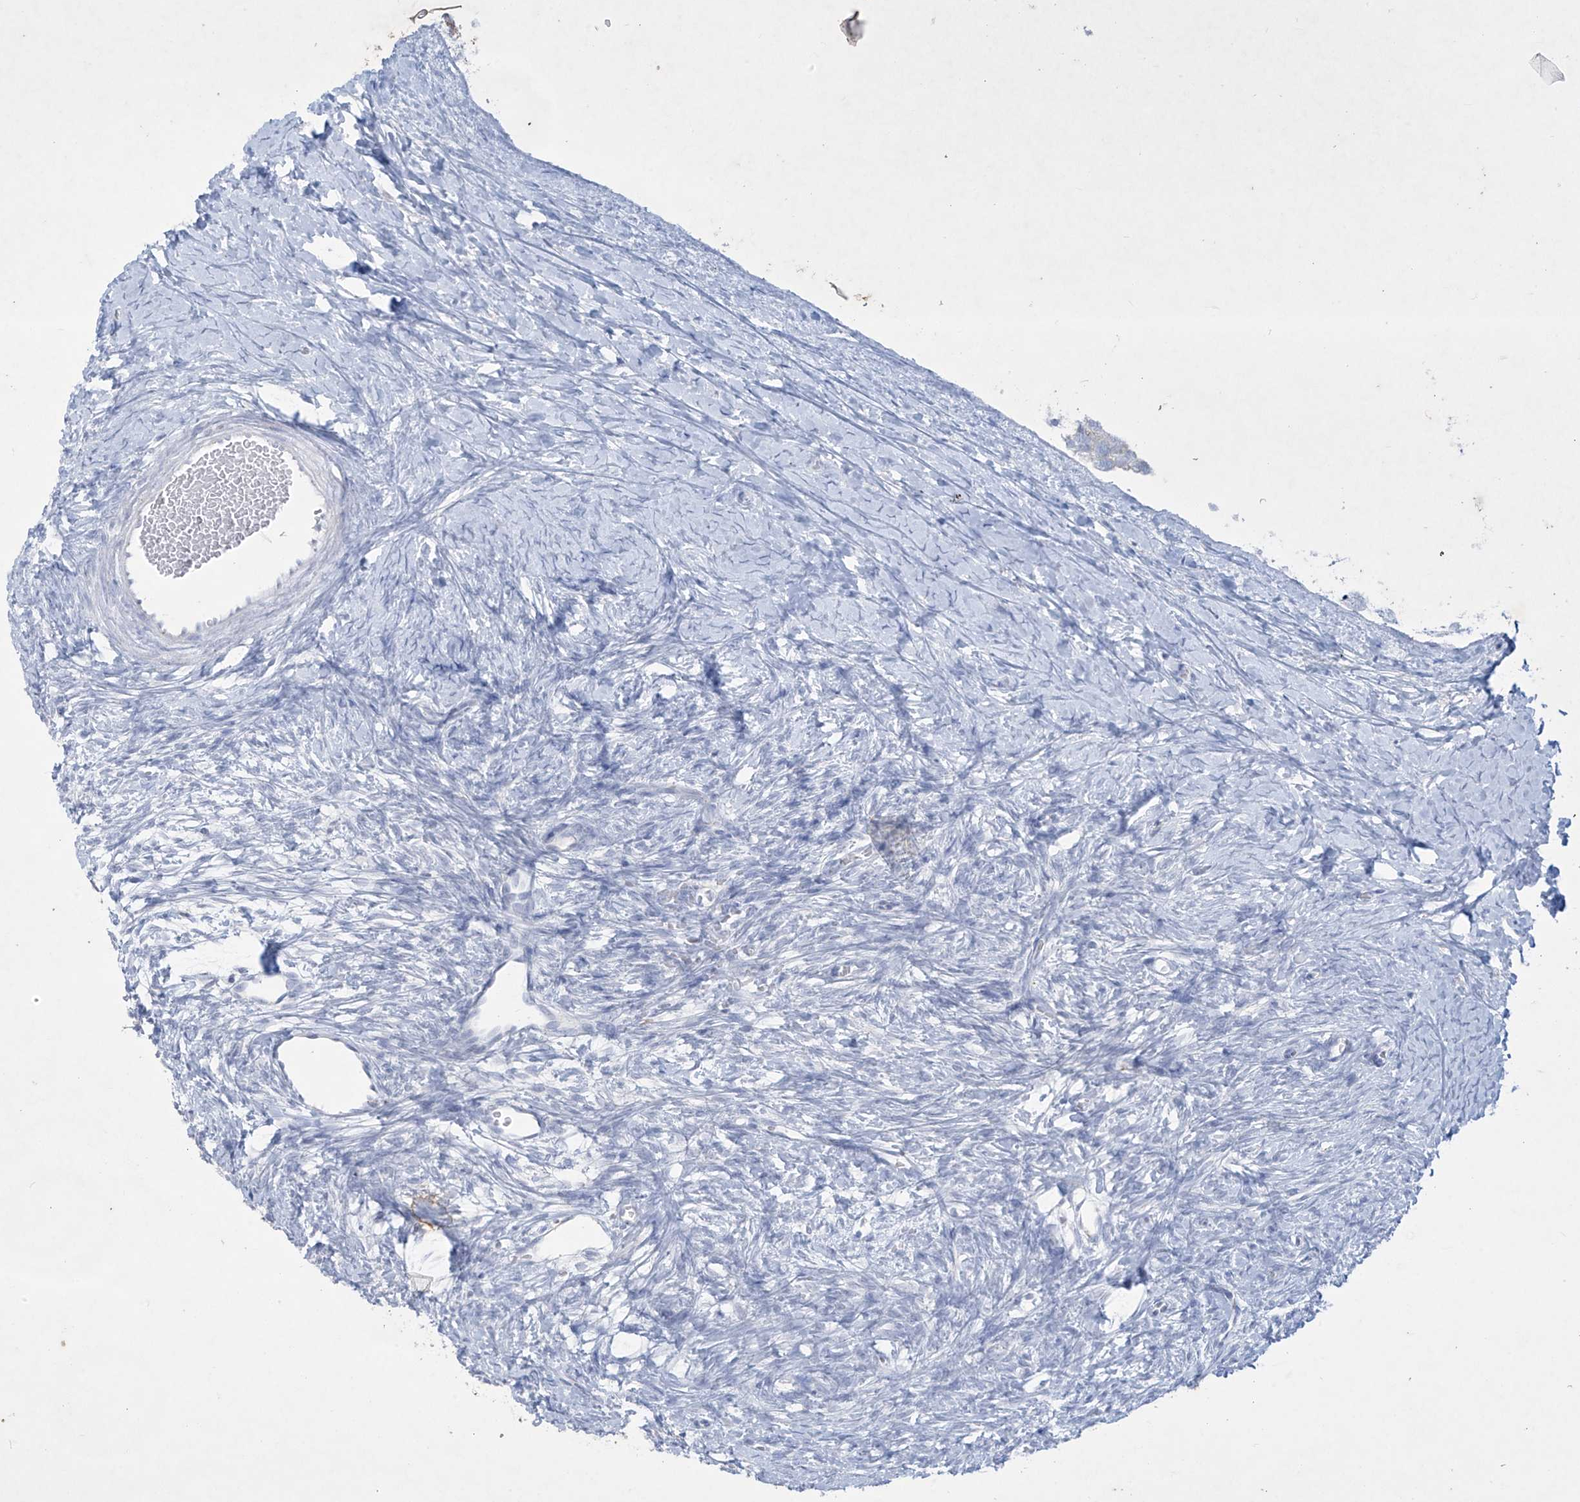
{"staining": {"intensity": "negative", "quantity": "none", "location": "none"}, "tissue": "ovary", "cell_type": "Follicle cells", "image_type": "normal", "snomed": [{"axis": "morphology", "description": "Normal tissue, NOS"}, {"axis": "morphology", "description": "Developmental malformation"}, {"axis": "topography", "description": "Ovary"}], "caption": "IHC image of normal human ovary stained for a protein (brown), which demonstrates no positivity in follicle cells.", "gene": "GPR137C", "patient": {"sex": "female", "age": 39}}